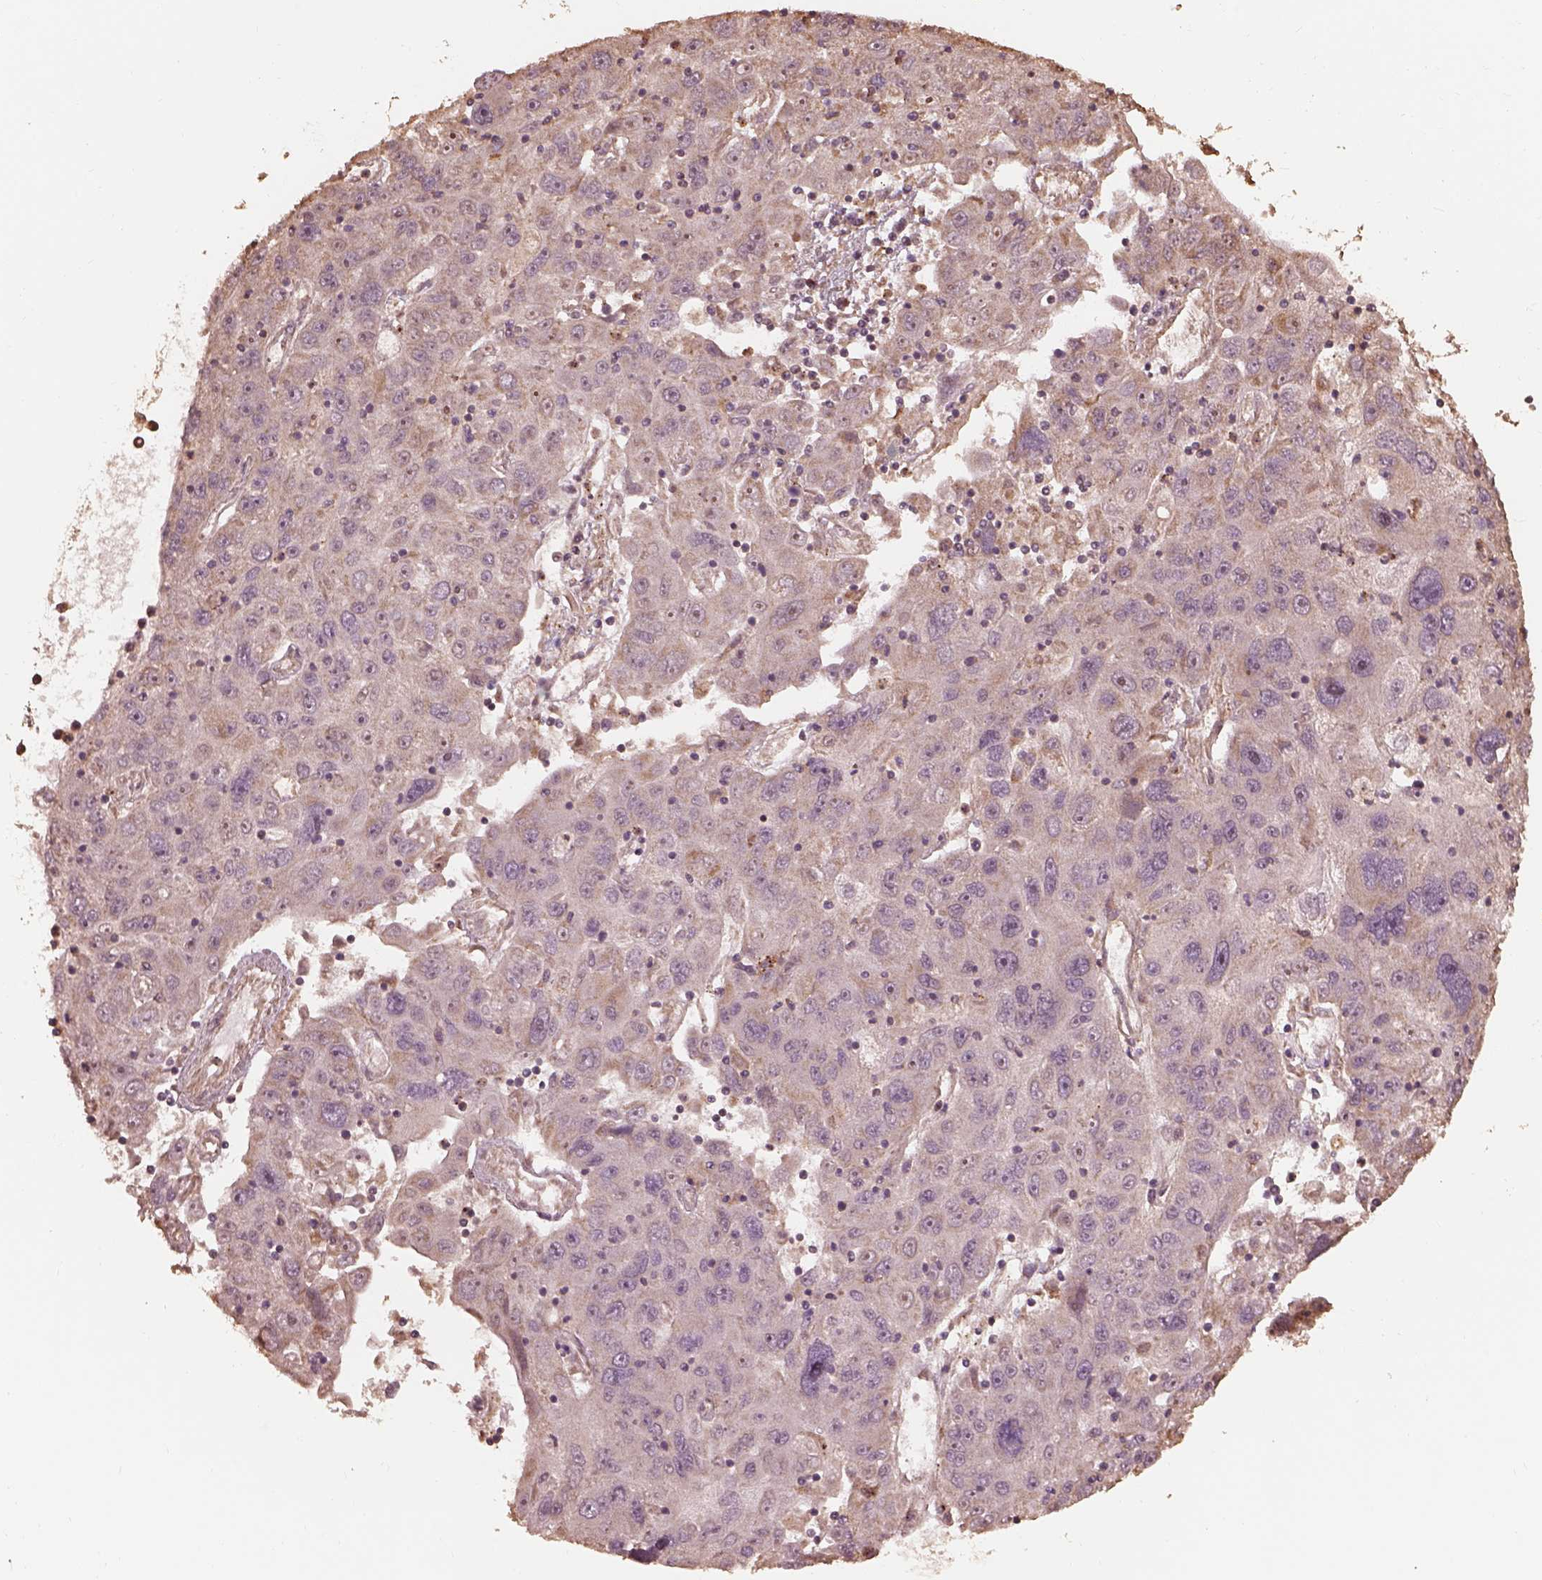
{"staining": {"intensity": "weak", "quantity": "<25%", "location": "cytoplasmic/membranous"}, "tissue": "stomach cancer", "cell_type": "Tumor cells", "image_type": "cancer", "snomed": [{"axis": "morphology", "description": "Adenocarcinoma, NOS"}, {"axis": "topography", "description": "Stomach"}], "caption": "There is no significant staining in tumor cells of adenocarcinoma (stomach).", "gene": "METTL4", "patient": {"sex": "male", "age": 56}}